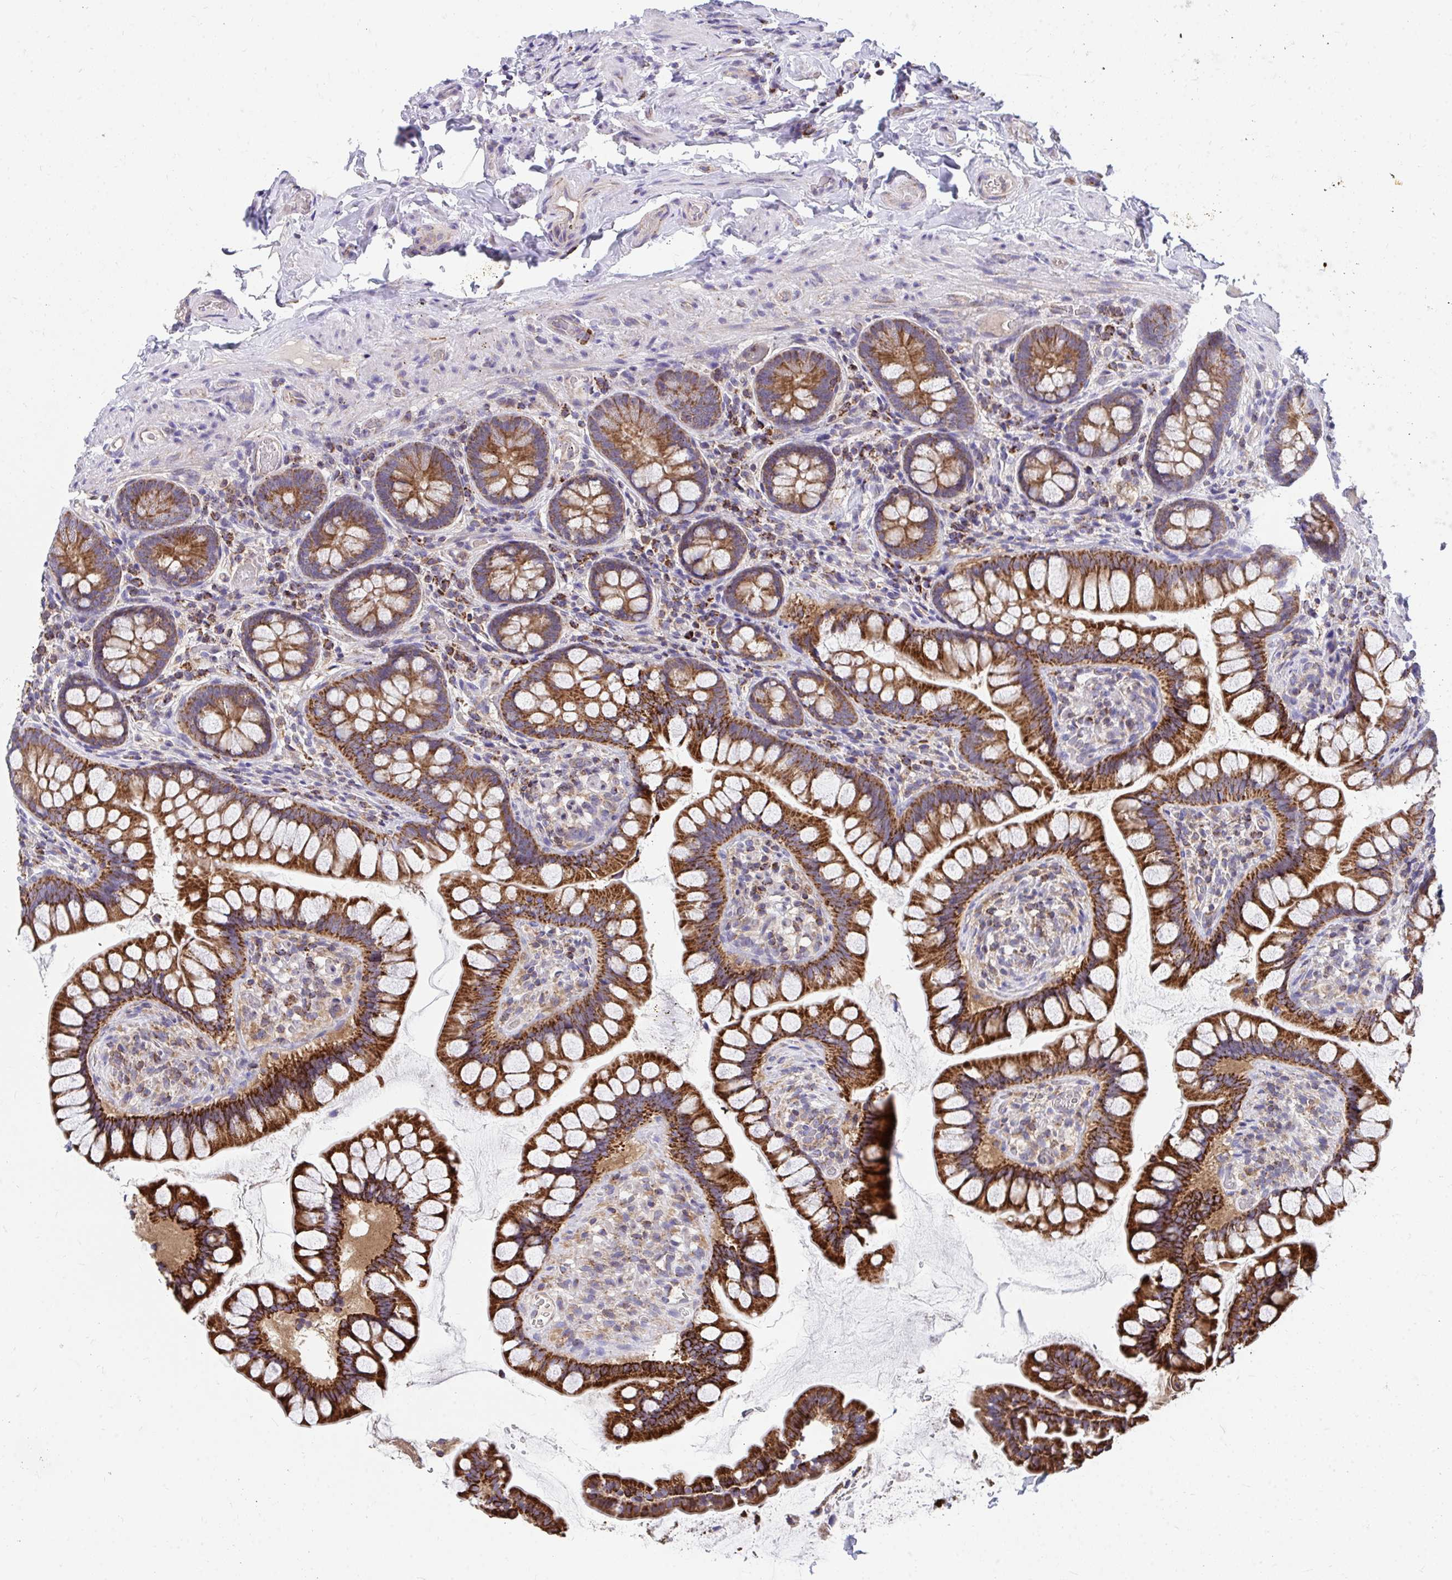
{"staining": {"intensity": "strong", "quantity": ">75%", "location": "cytoplasmic/membranous"}, "tissue": "small intestine", "cell_type": "Glandular cells", "image_type": "normal", "snomed": [{"axis": "morphology", "description": "Normal tissue, NOS"}, {"axis": "topography", "description": "Small intestine"}], "caption": "High-magnification brightfield microscopy of benign small intestine stained with DAB (brown) and counterstained with hematoxylin (blue). glandular cells exhibit strong cytoplasmic/membranous expression is present in about>75% of cells.", "gene": "FHIP1B", "patient": {"sex": "male", "age": 70}}